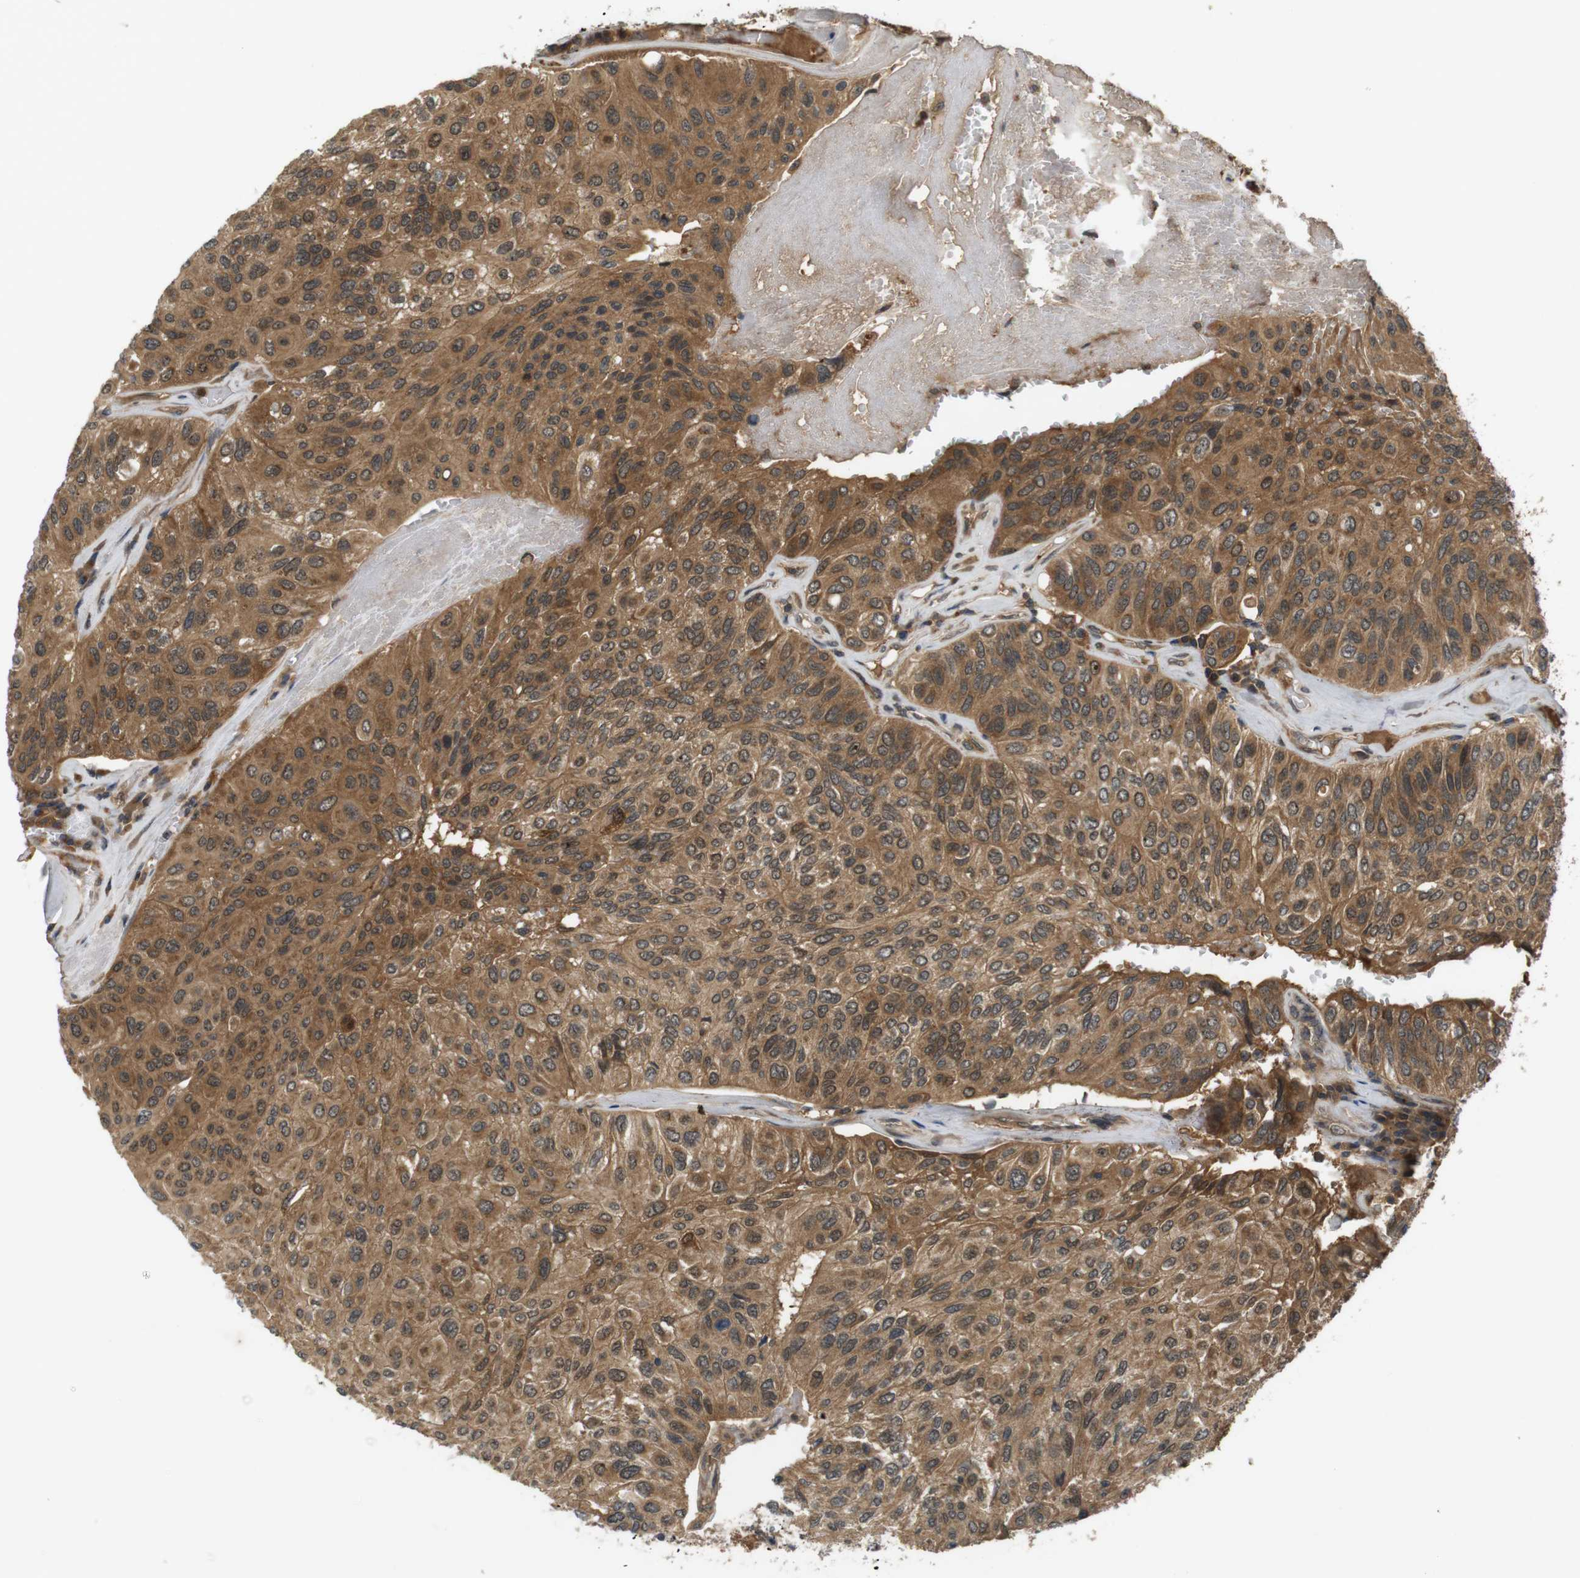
{"staining": {"intensity": "moderate", "quantity": ">75%", "location": "cytoplasmic/membranous"}, "tissue": "urothelial cancer", "cell_type": "Tumor cells", "image_type": "cancer", "snomed": [{"axis": "morphology", "description": "Urothelial carcinoma, High grade"}, {"axis": "topography", "description": "Urinary bladder"}], "caption": "Immunohistochemical staining of high-grade urothelial carcinoma shows moderate cytoplasmic/membranous protein positivity in about >75% of tumor cells.", "gene": "NFKBIE", "patient": {"sex": "male", "age": 66}}